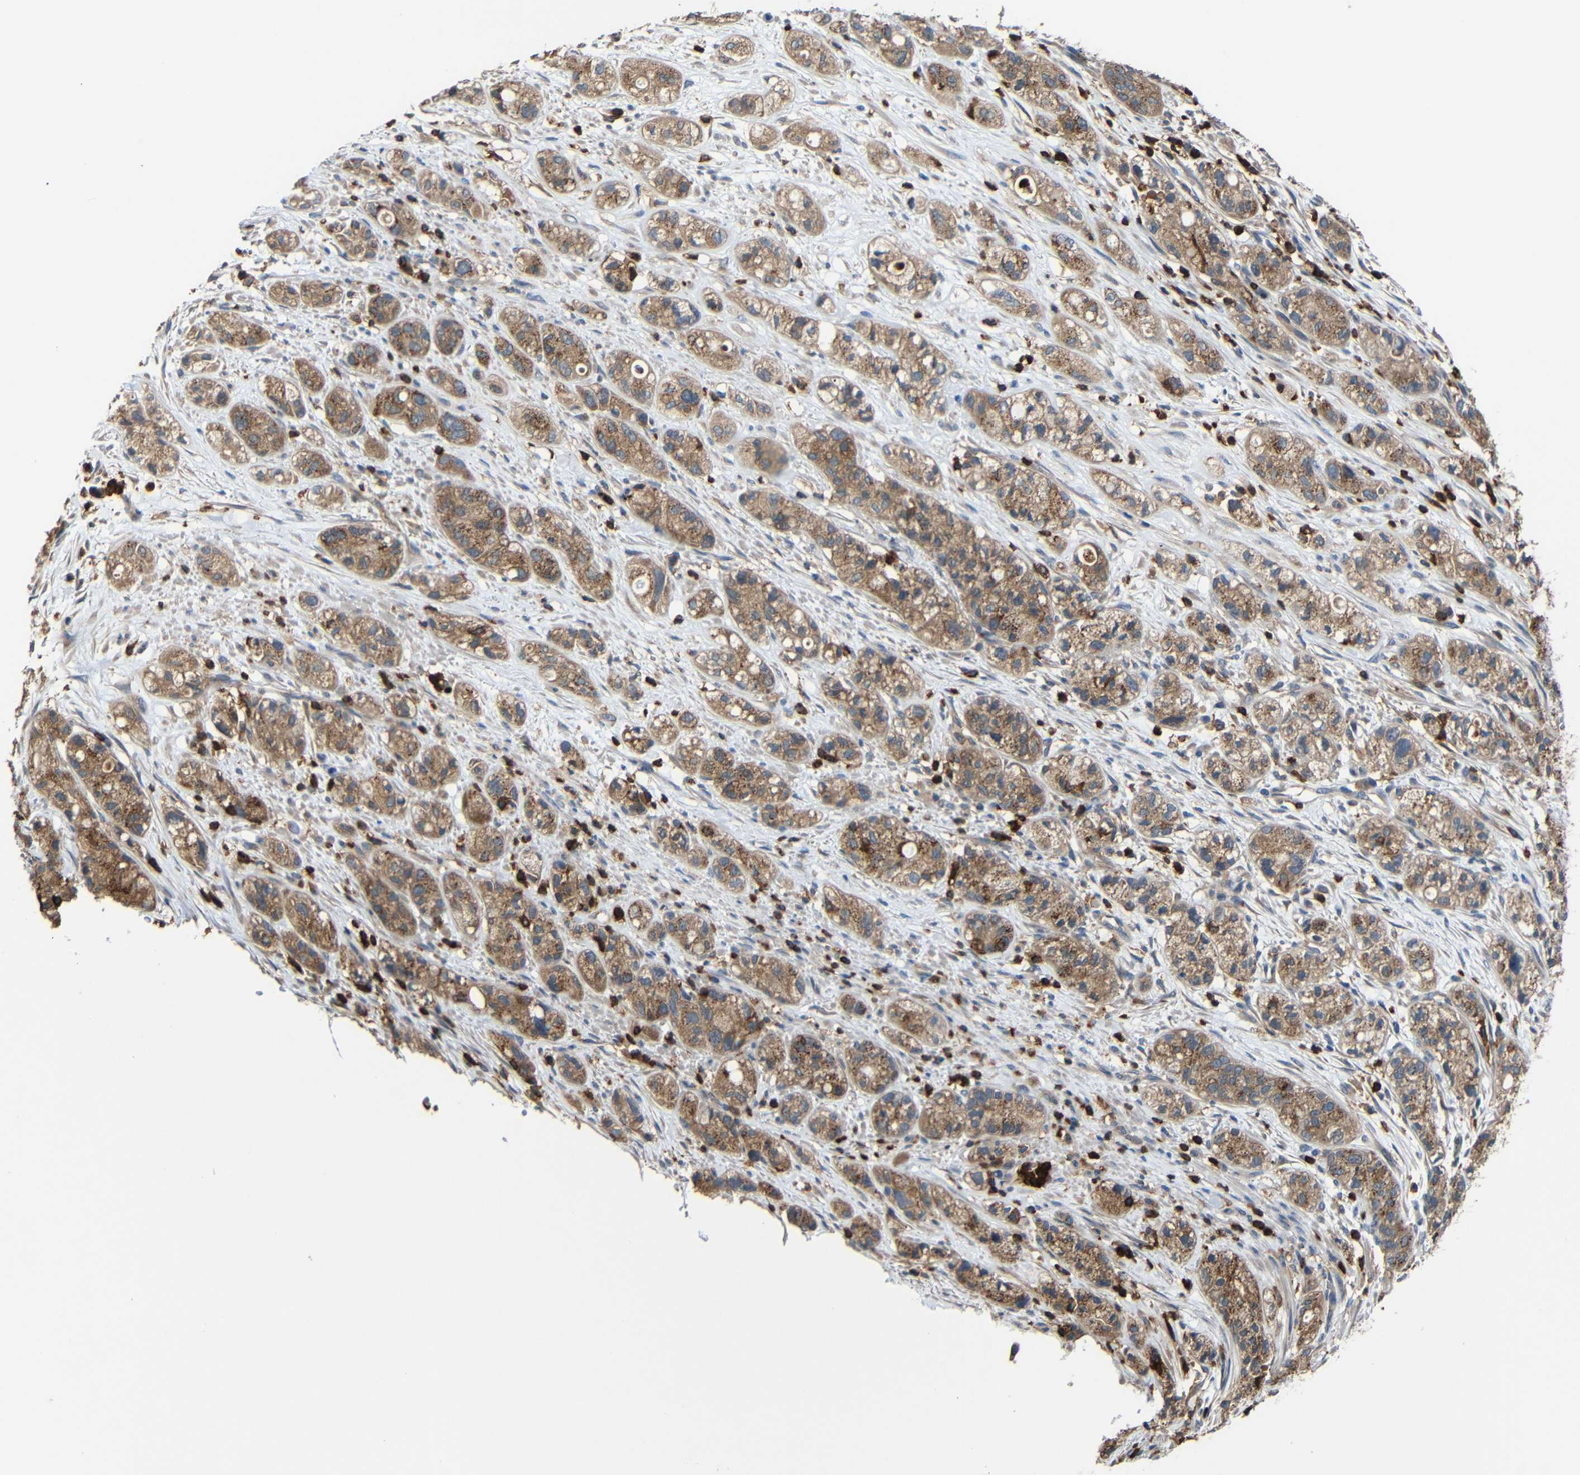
{"staining": {"intensity": "moderate", "quantity": ">75%", "location": "cytoplasmic/membranous"}, "tissue": "pancreatic cancer", "cell_type": "Tumor cells", "image_type": "cancer", "snomed": [{"axis": "morphology", "description": "Adenocarcinoma, NOS"}, {"axis": "topography", "description": "Pancreas"}], "caption": "Pancreatic adenocarcinoma stained with a brown dye shows moderate cytoplasmic/membranous positive staining in approximately >75% of tumor cells.", "gene": "P2RY12", "patient": {"sex": "female", "age": 78}}